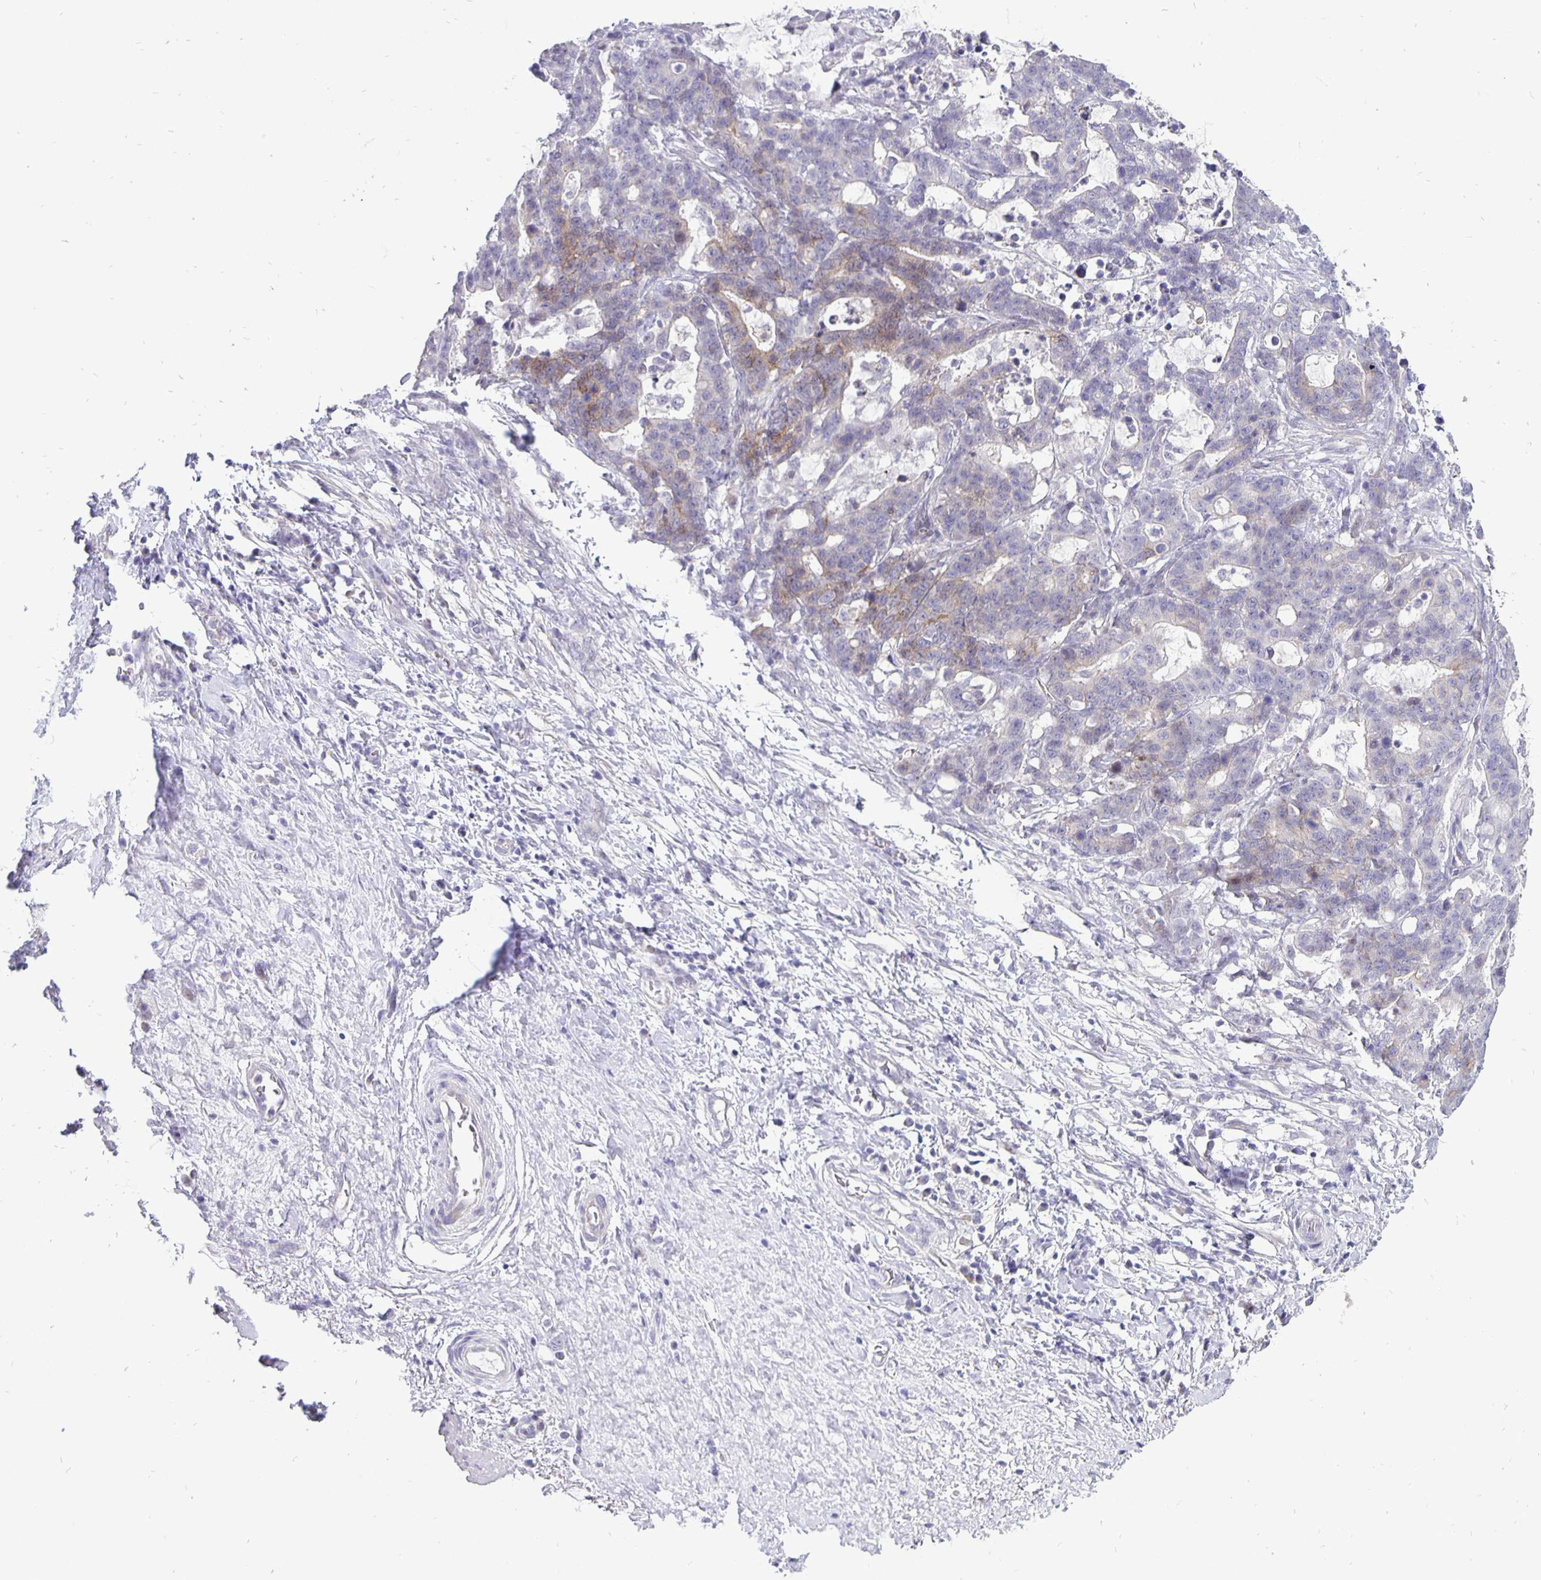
{"staining": {"intensity": "weak", "quantity": "<25%", "location": "cytoplasmic/membranous"}, "tissue": "stomach cancer", "cell_type": "Tumor cells", "image_type": "cancer", "snomed": [{"axis": "morphology", "description": "Normal tissue, NOS"}, {"axis": "morphology", "description": "Adenocarcinoma, NOS"}, {"axis": "topography", "description": "Stomach"}], "caption": "An image of human stomach cancer (adenocarcinoma) is negative for staining in tumor cells.", "gene": "ERBB2", "patient": {"sex": "female", "age": 64}}